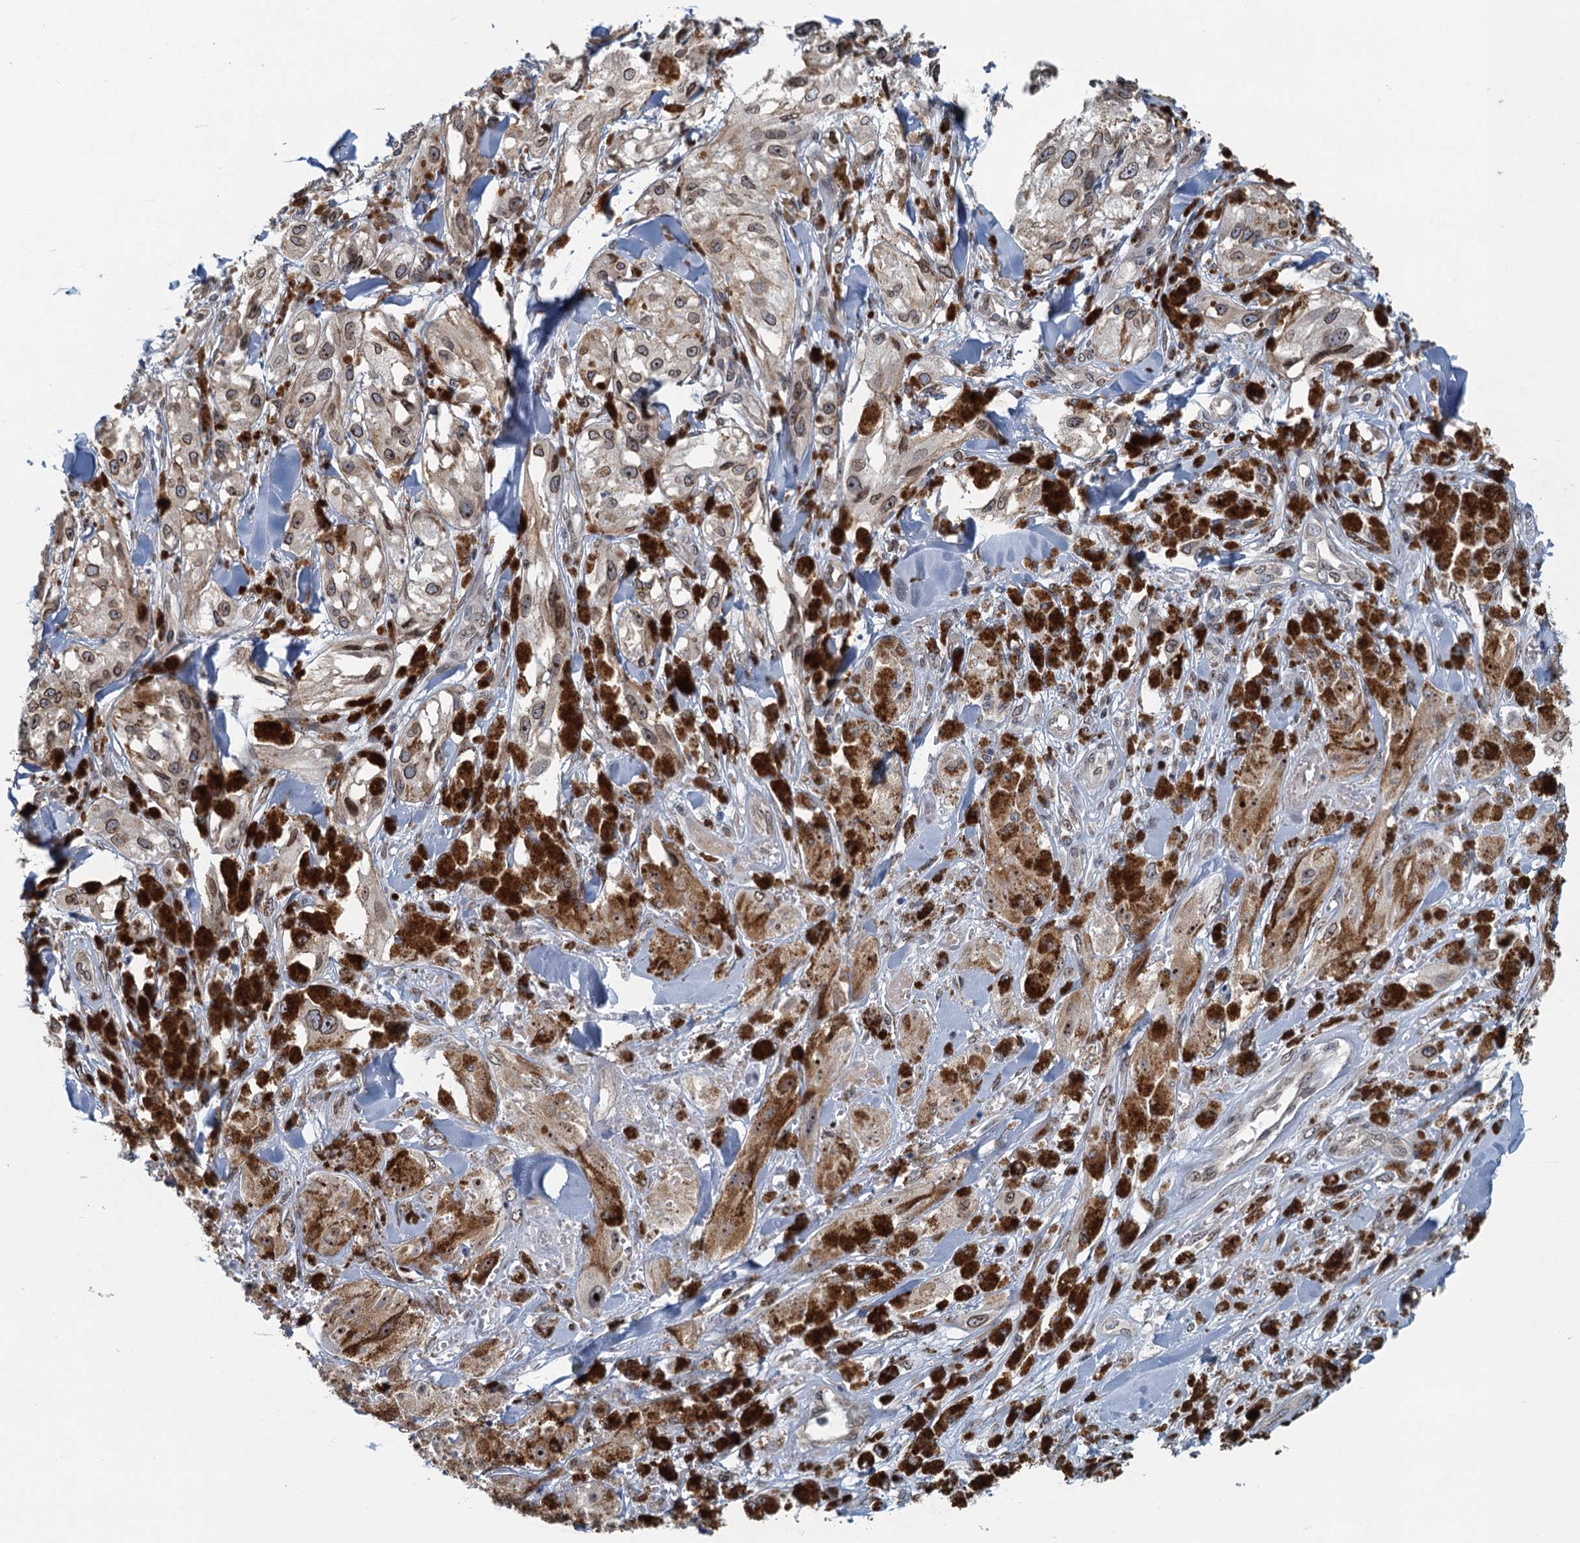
{"staining": {"intensity": "moderate", "quantity": ">75%", "location": "cytoplasmic/membranous,nuclear"}, "tissue": "melanoma", "cell_type": "Tumor cells", "image_type": "cancer", "snomed": [{"axis": "morphology", "description": "Malignant melanoma, NOS"}, {"axis": "topography", "description": "Skin"}], "caption": "Protein analysis of melanoma tissue exhibits moderate cytoplasmic/membranous and nuclear expression in about >75% of tumor cells.", "gene": "CCDC34", "patient": {"sex": "male", "age": 88}}